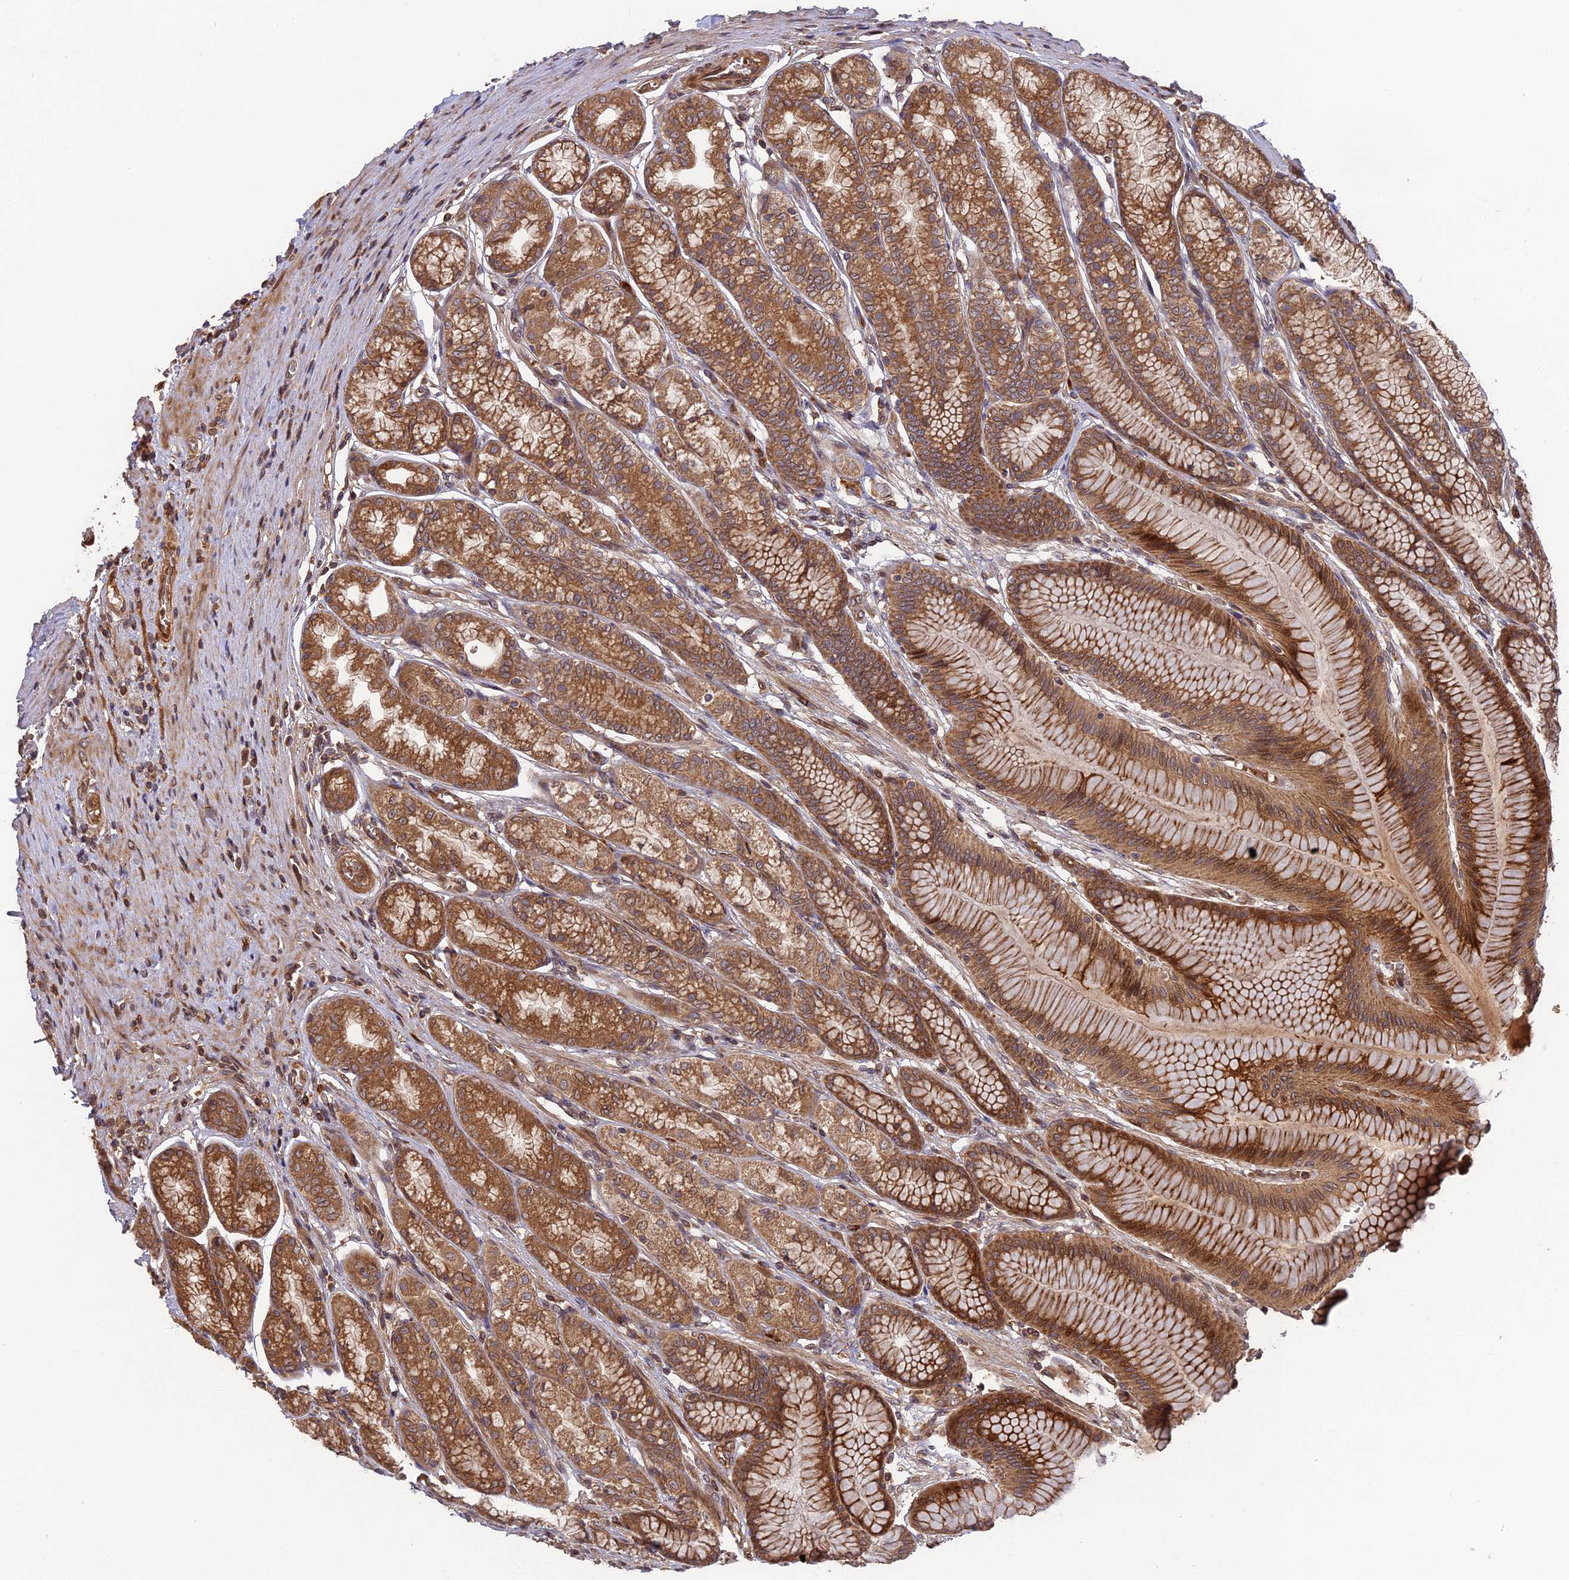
{"staining": {"intensity": "strong", "quantity": ">75%", "location": "cytoplasmic/membranous"}, "tissue": "stomach", "cell_type": "Glandular cells", "image_type": "normal", "snomed": [{"axis": "morphology", "description": "Normal tissue, NOS"}, {"axis": "morphology", "description": "Adenocarcinoma, NOS"}, {"axis": "morphology", "description": "Adenocarcinoma, High grade"}, {"axis": "topography", "description": "Stomach, upper"}, {"axis": "topography", "description": "Stomach"}], "caption": "Immunohistochemical staining of unremarkable stomach displays strong cytoplasmic/membranous protein staining in about >75% of glandular cells. (DAB (3,3'-diaminobenzidine) IHC, brown staining for protein, blue staining for nuclei).", "gene": "TMUB2", "patient": {"sex": "female", "age": 65}}